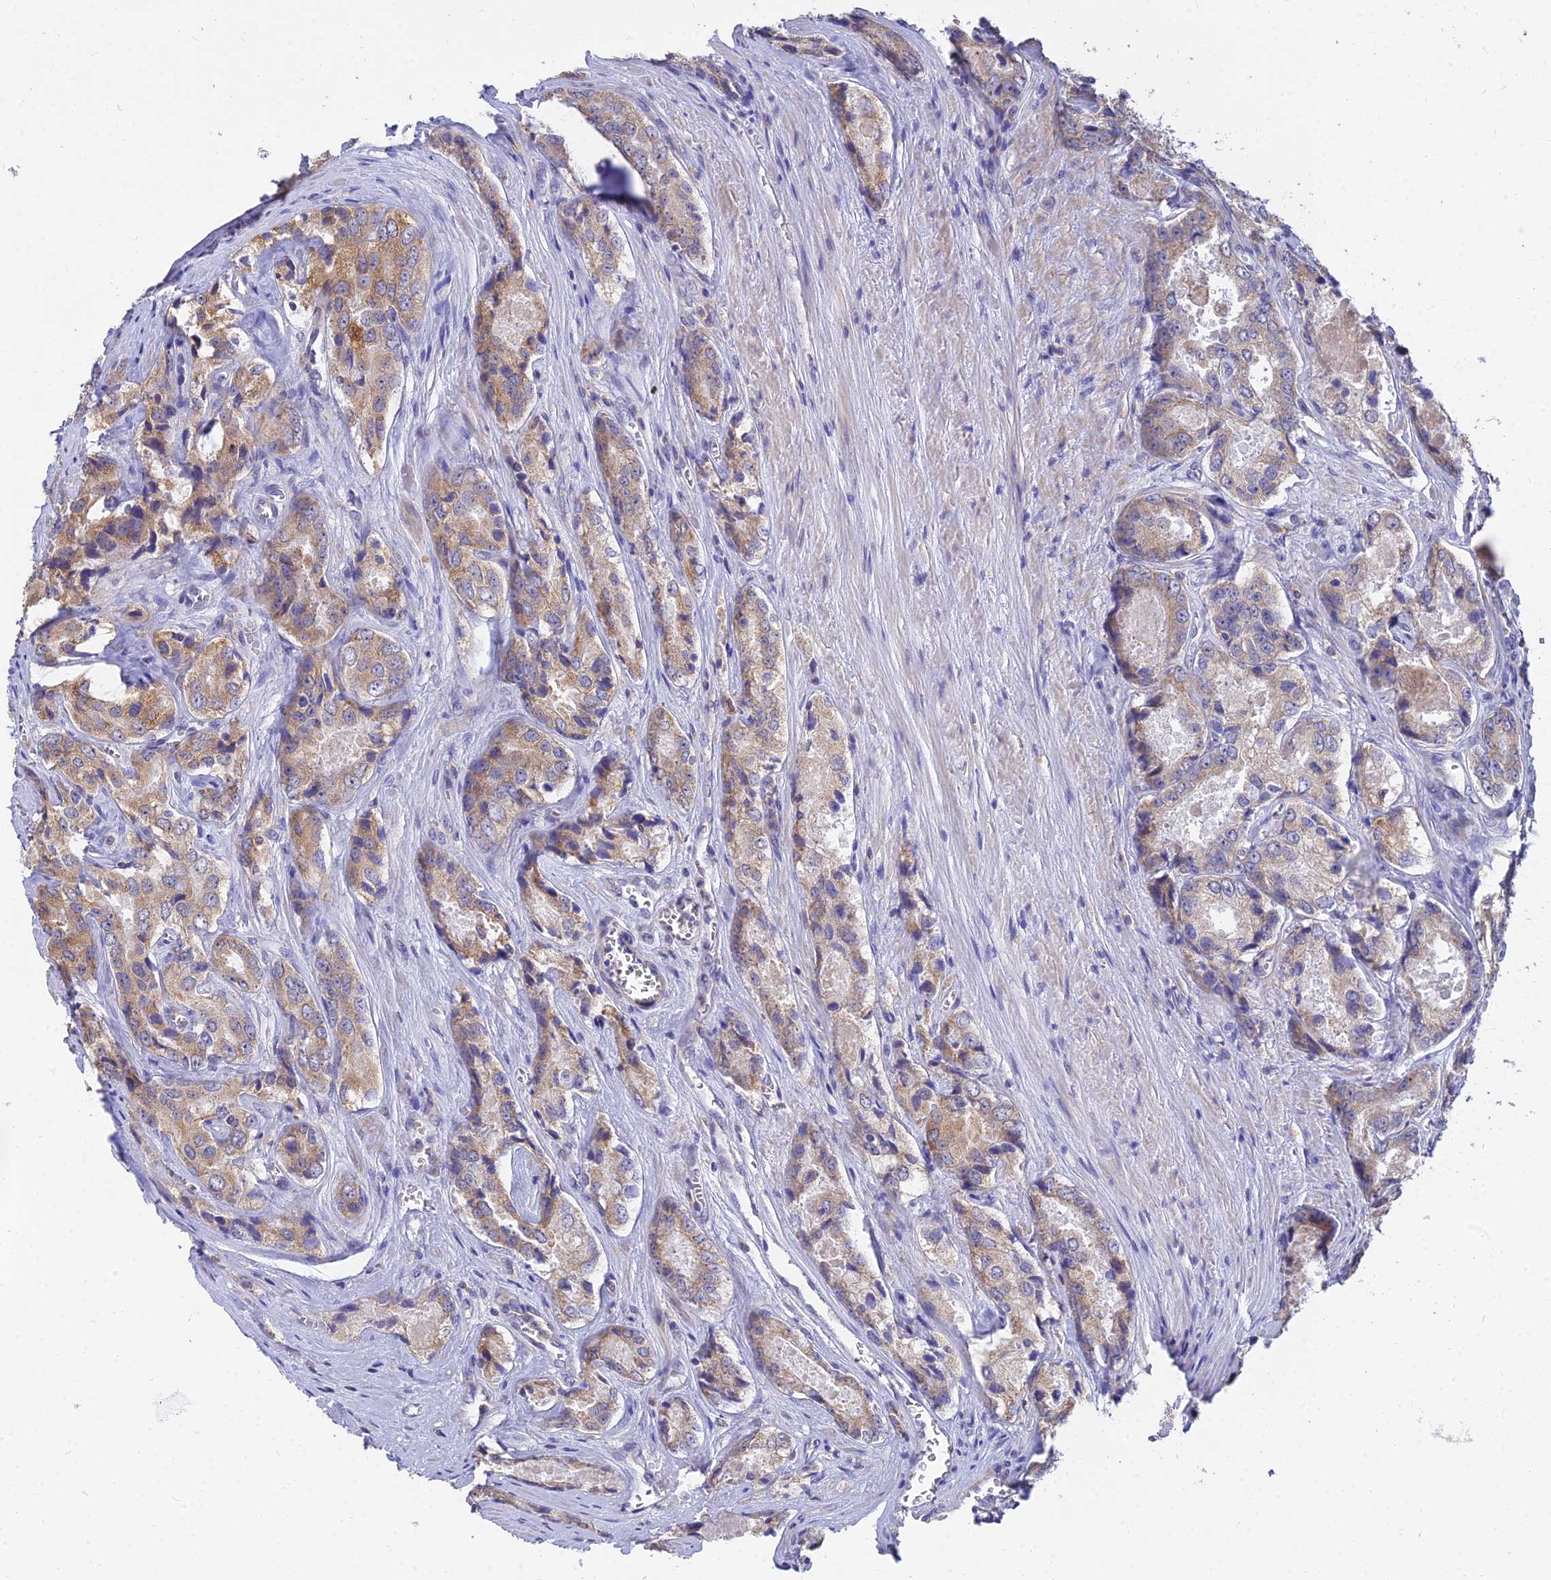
{"staining": {"intensity": "moderate", "quantity": "25%-75%", "location": "cytoplasmic/membranous"}, "tissue": "prostate cancer", "cell_type": "Tumor cells", "image_type": "cancer", "snomed": [{"axis": "morphology", "description": "Adenocarcinoma, Low grade"}, {"axis": "topography", "description": "Prostate"}], "caption": "The photomicrograph reveals staining of prostate cancer (low-grade adenocarcinoma), revealing moderate cytoplasmic/membranous protein staining (brown color) within tumor cells.", "gene": "ARL8B", "patient": {"sex": "male", "age": 68}}